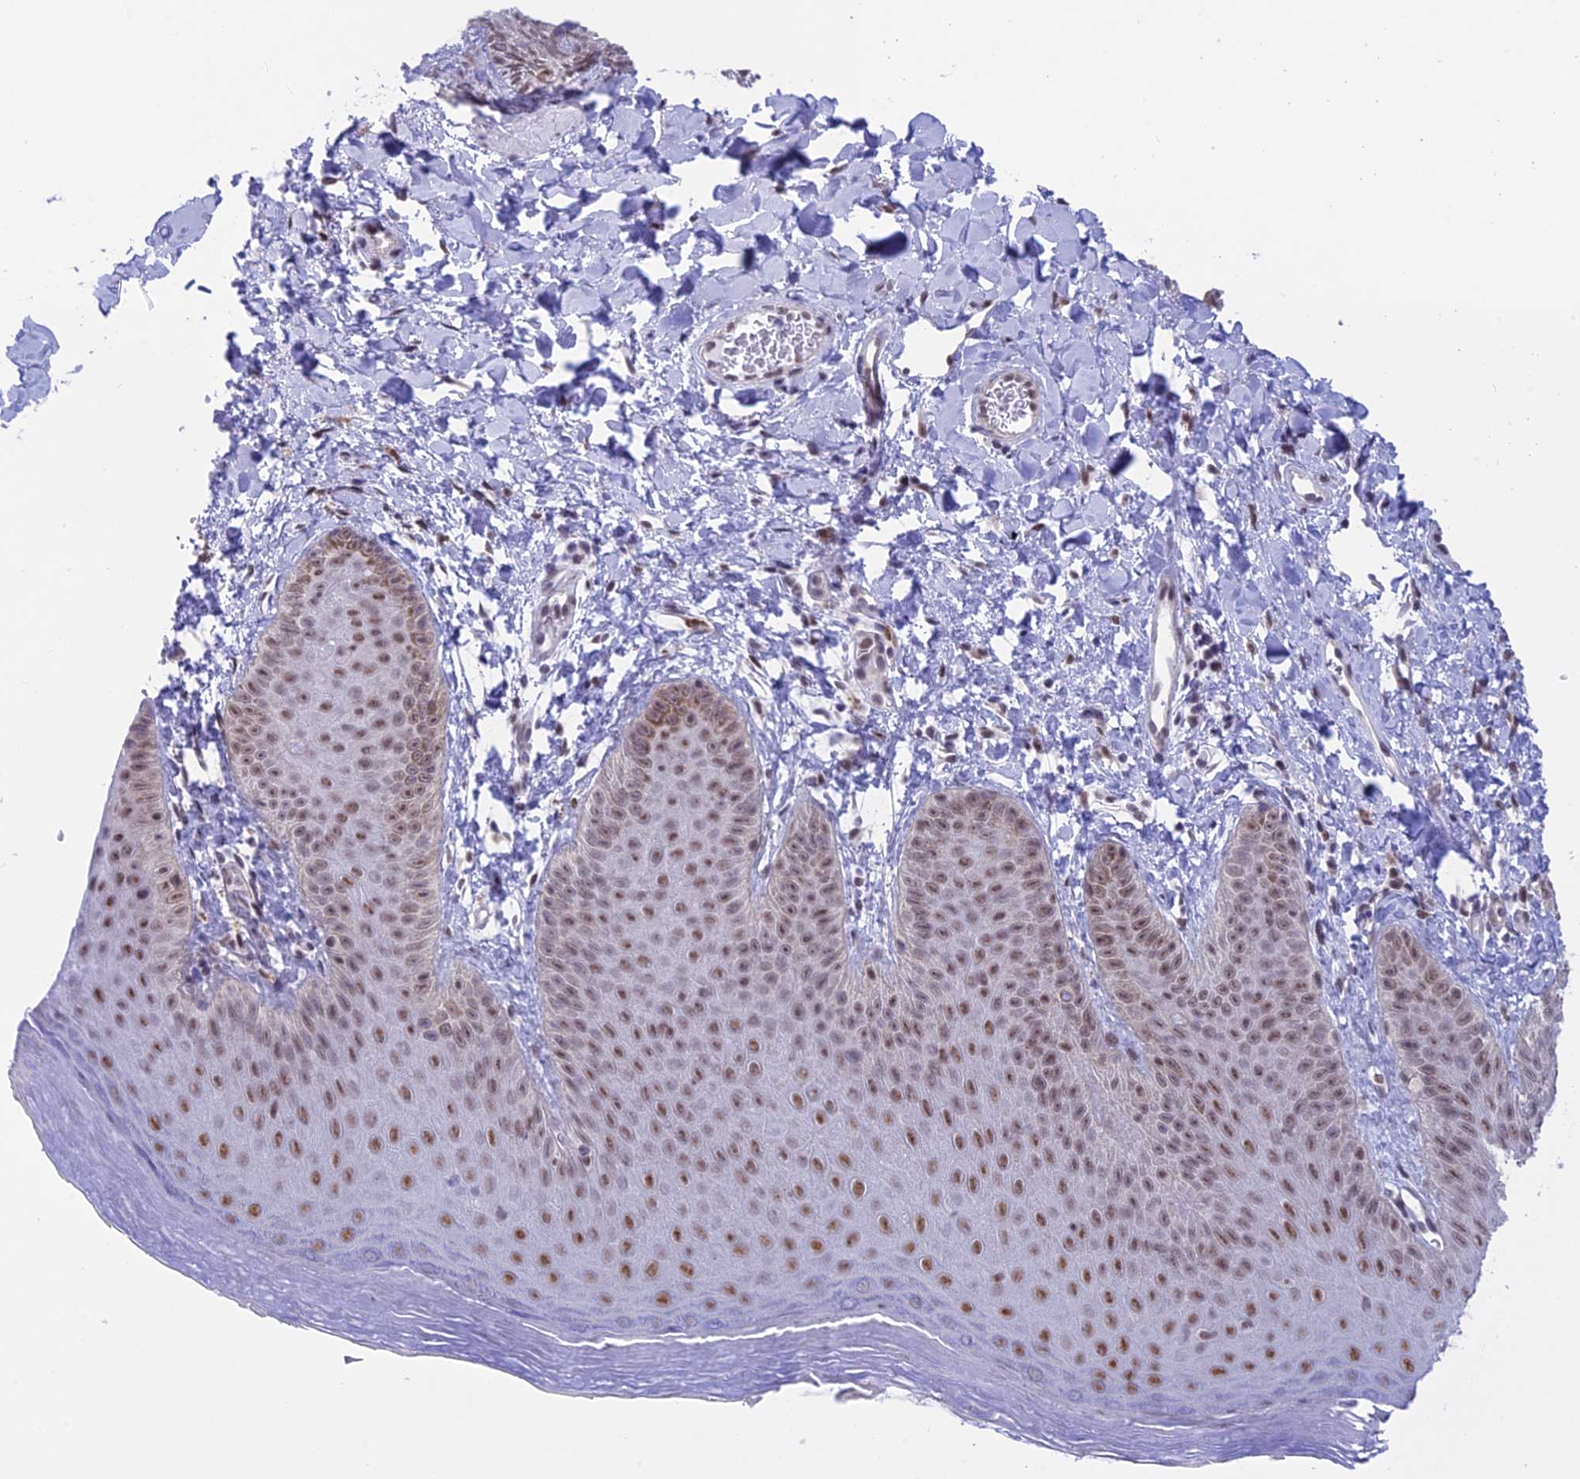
{"staining": {"intensity": "moderate", "quantity": "25%-75%", "location": "nuclear"}, "tissue": "skin", "cell_type": "Epidermal cells", "image_type": "normal", "snomed": [{"axis": "morphology", "description": "Normal tissue, NOS"}, {"axis": "morphology", "description": "Neoplasm, malignant, NOS"}, {"axis": "topography", "description": "Anal"}], "caption": "A brown stain highlights moderate nuclear positivity of a protein in epidermal cells of unremarkable skin. The staining is performed using DAB brown chromogen to label protein expression. The nuclei are counter-stained blue using hematoxylin.", "gene": "SRSF5", "patient": {"sex": "male", "age": 47}}